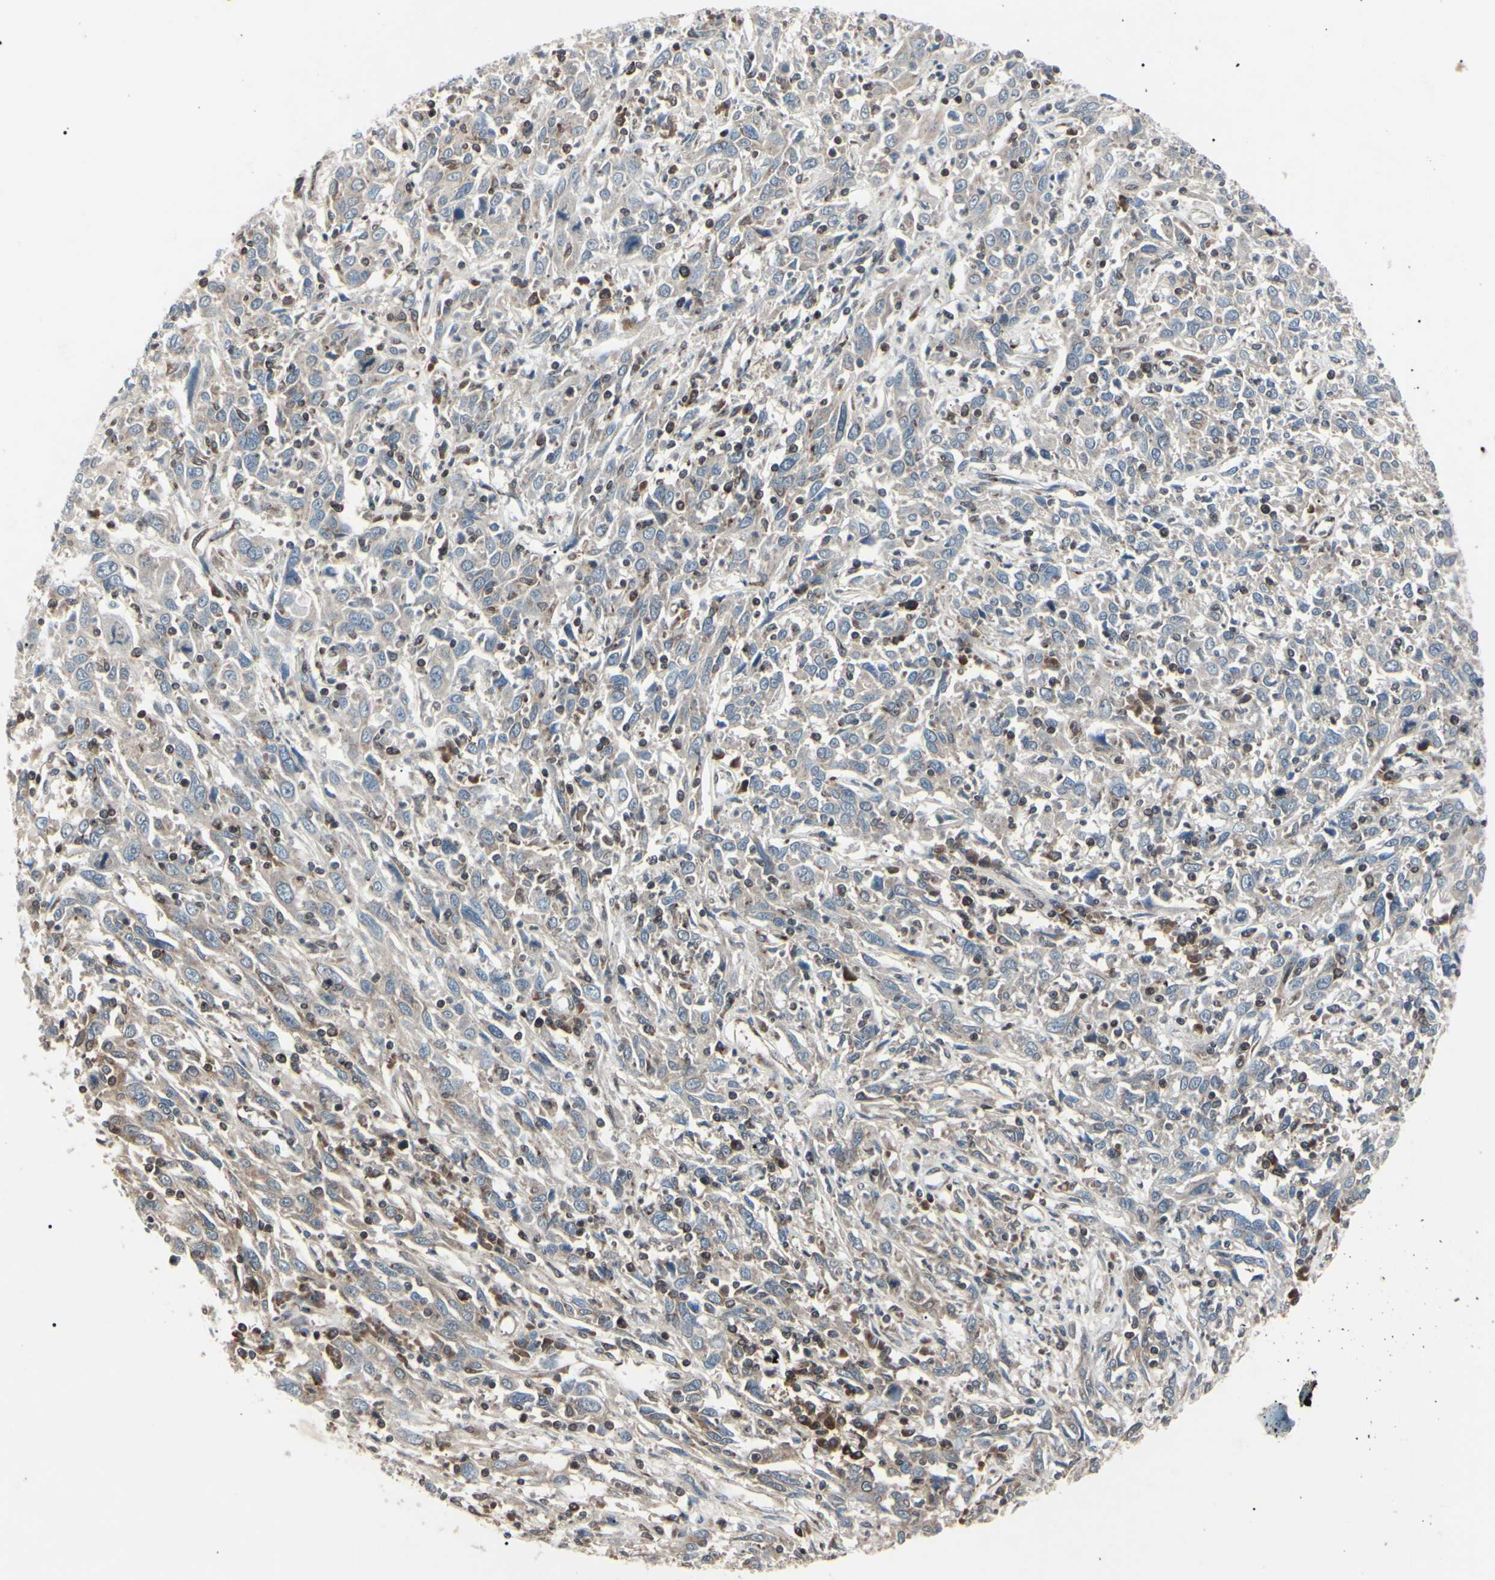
{"staining": {"intensity": "weak", "quantity": ">75%", "location": "cytoplasmic/membranous"}, "tissue": "cervical cancer", "cell_type": "Tumor cells", "image_type": "cancer", "snomed": [{"axis": "morphology", "description": "Squamous cell carcinoma, NOS"}, {"axis": "topography", "description": "Cervix"}], "caption": "Protein staining of cervical cancer (squamous cell carcinoma) tissue exhibits weak cytoplasmic/membranous staining in about >75% of tumor cells. Nuclei are stained in blue.", "gene": "MAPRE1", "patient": {"sex": "female", "age": 46}}